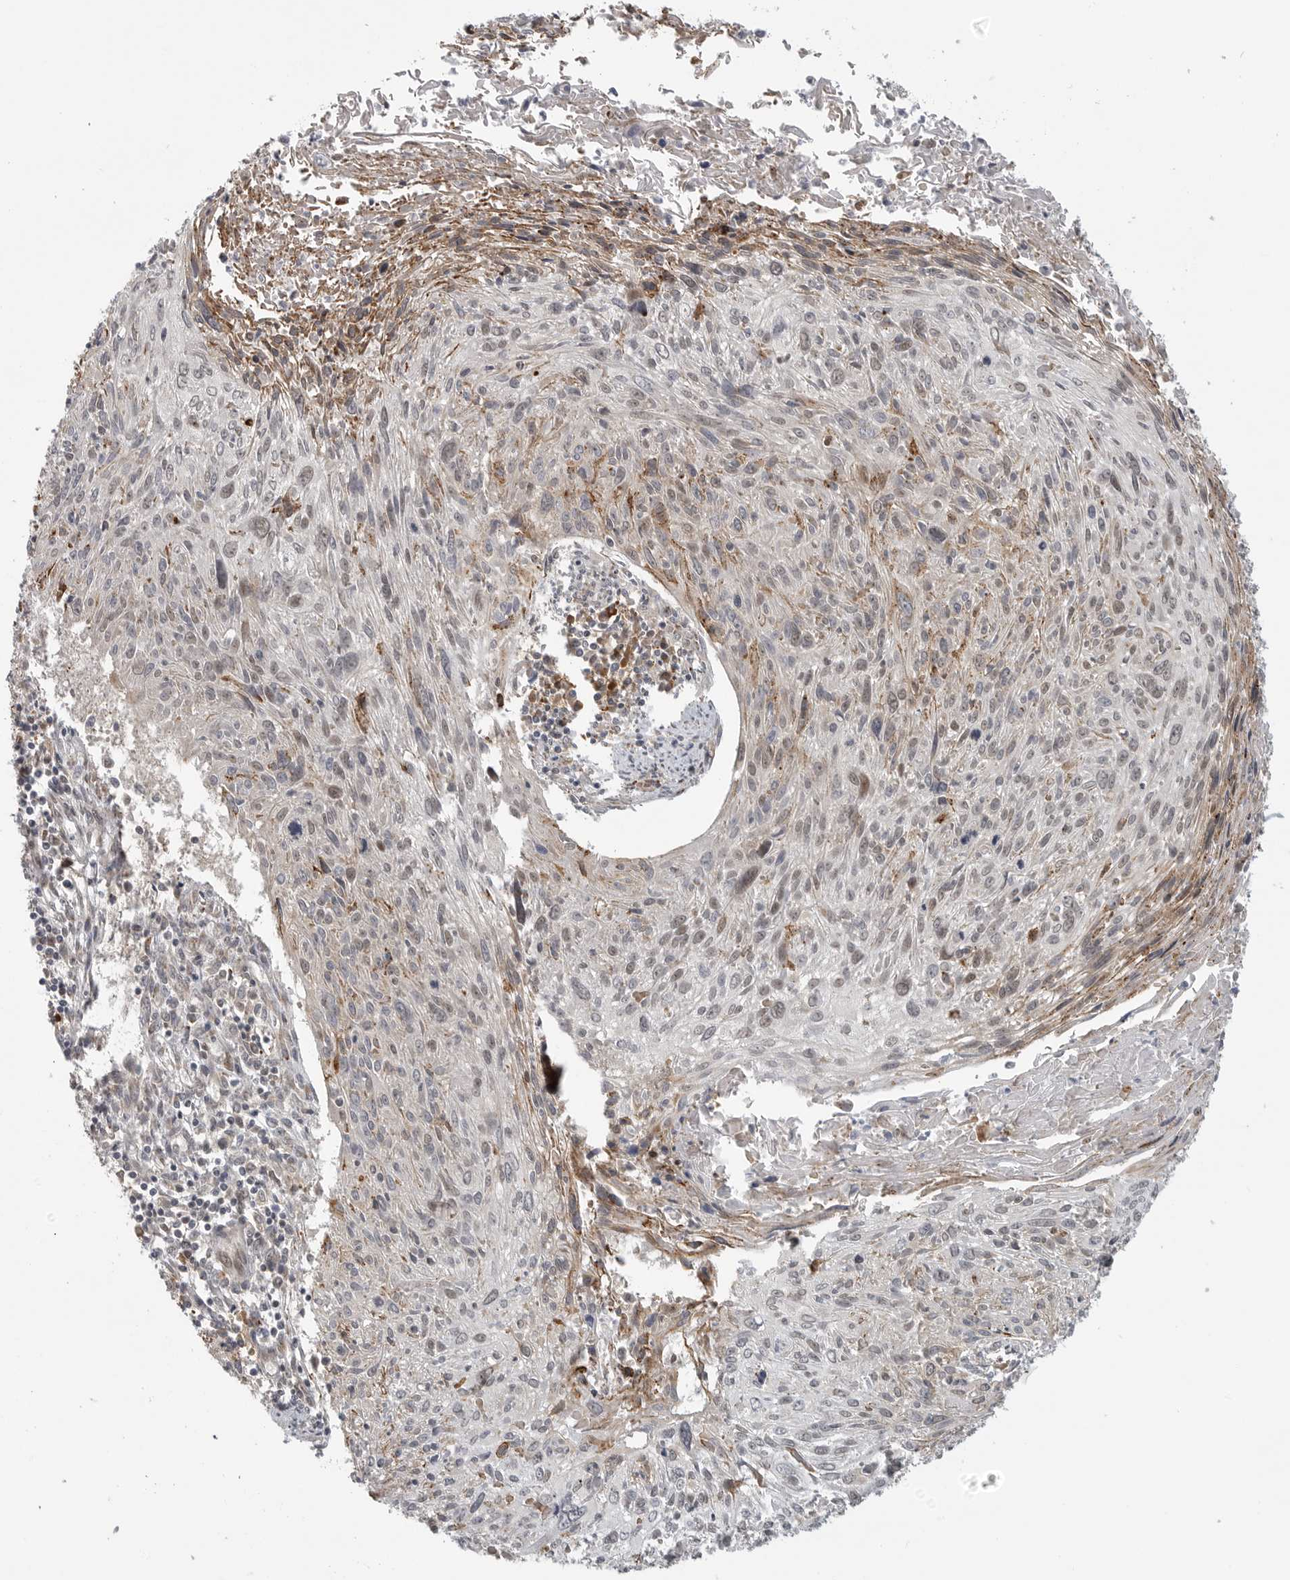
{"staining": {"intensity": "negative", "quantity": "none", "location": "none"}, "tissue": "cervical cancer", "cell_type": "Tumor cells", "image_type": "cancer", "snomed": [{"axis": "morphology", "description": "Squamous cell carcinoma, NOS"}, {"axis": "topography", "description": "Cervix"}], "caption": "Cervical cancer was stained to show a protein in brown. There is no significant expression in tumor cells.", "gene": "CEP295NL", "patient": {"sex": "female", "age": 51}}